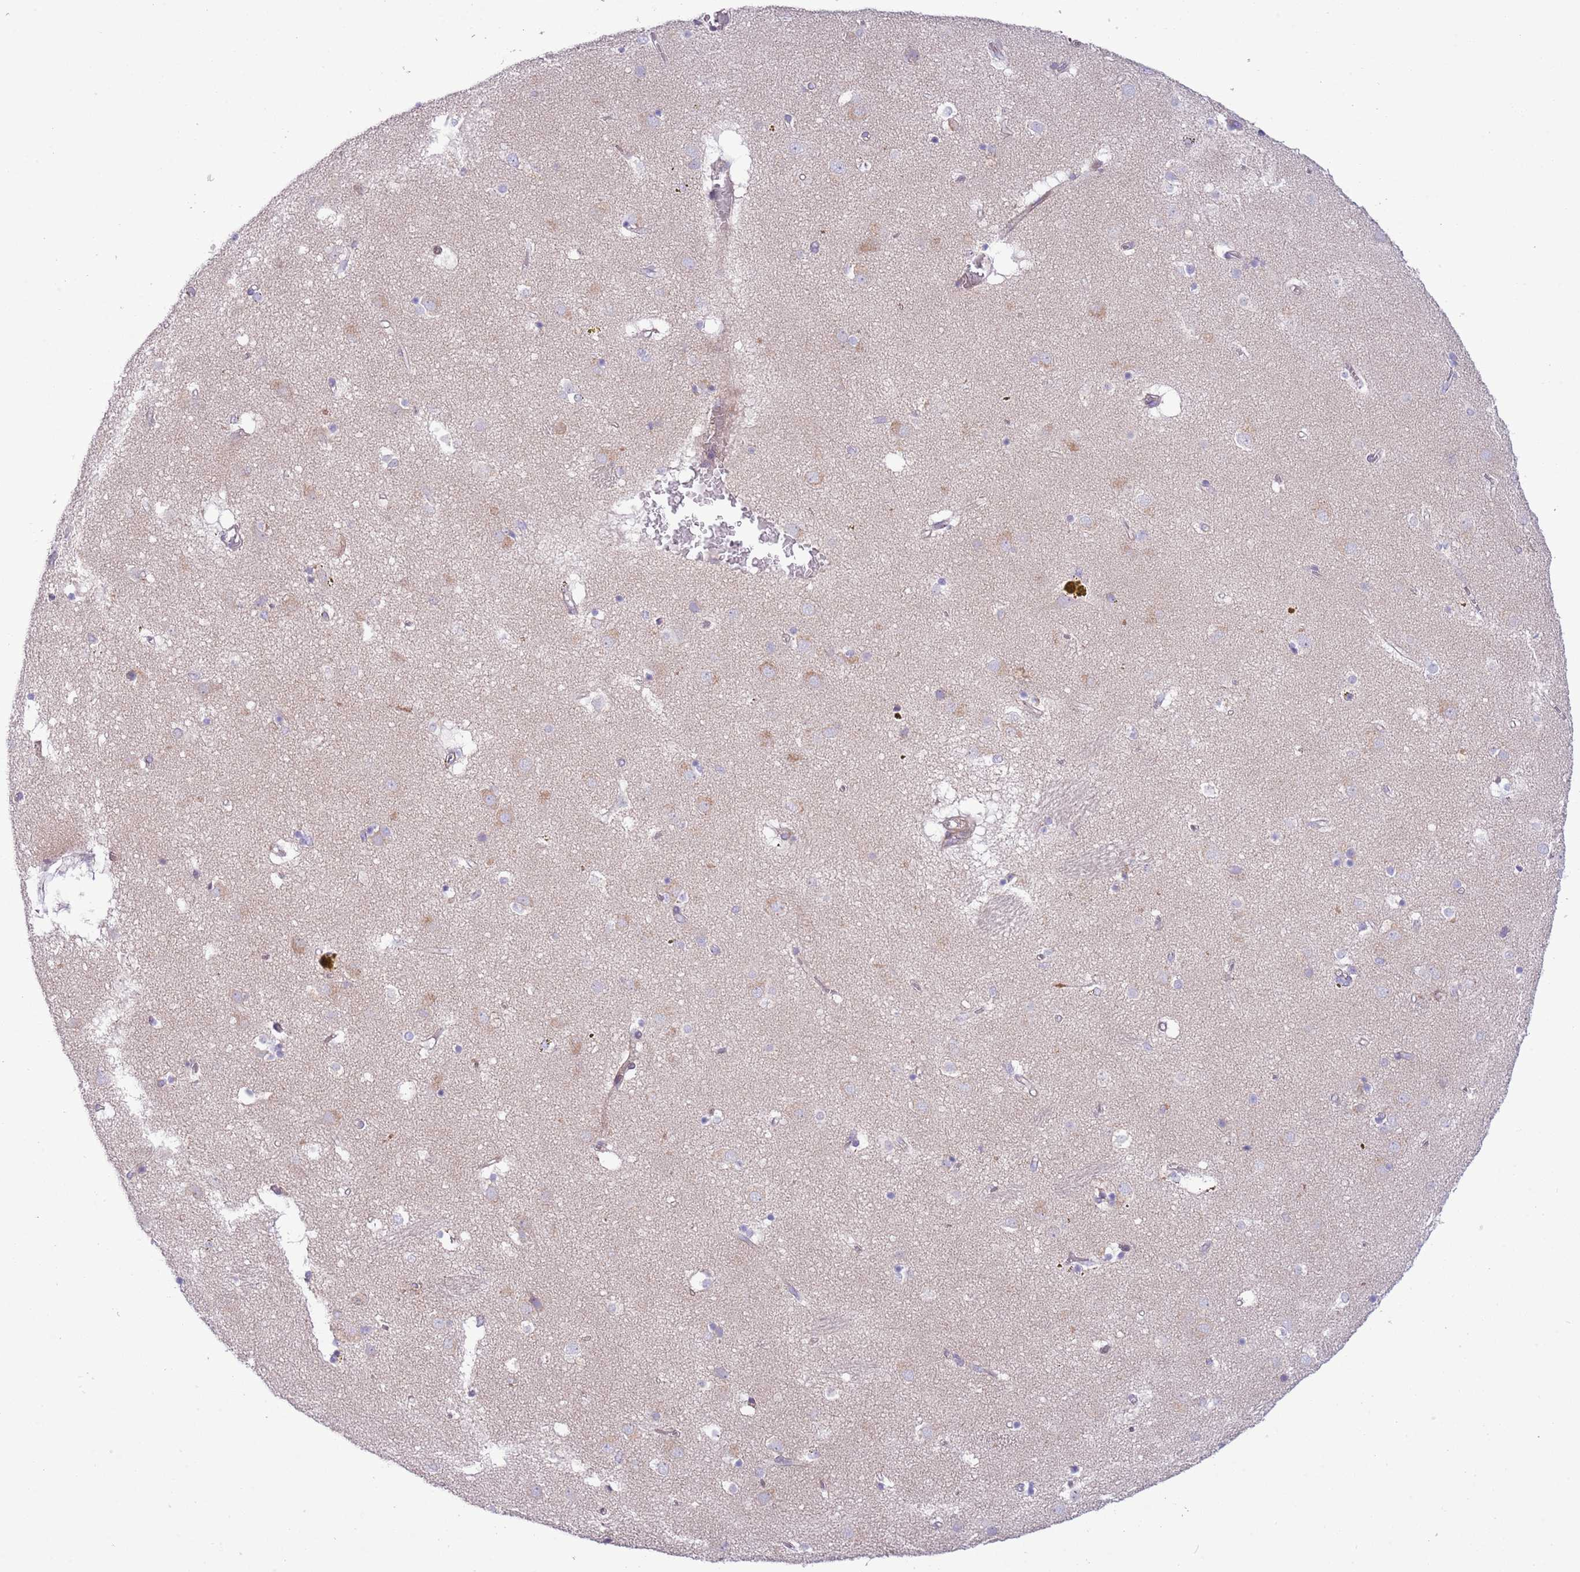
{"staining": {"intensity": "negative", "quantity": "none", "location": "none"}, "tissue": "caudate", "cell_type": "Glial cells", "image_type": "normal", "snomed": [{"axis": "morphology", "description": "Normal tissue, NOS"}, {"axis": "topography", "description": "Lateral ventricle wall"}], "caption": "Histopathology image shows no protein positivity in glial cells of normal caudate.", "gene": "TOMM5", "patient": {"sex": "male", "age": 70}}